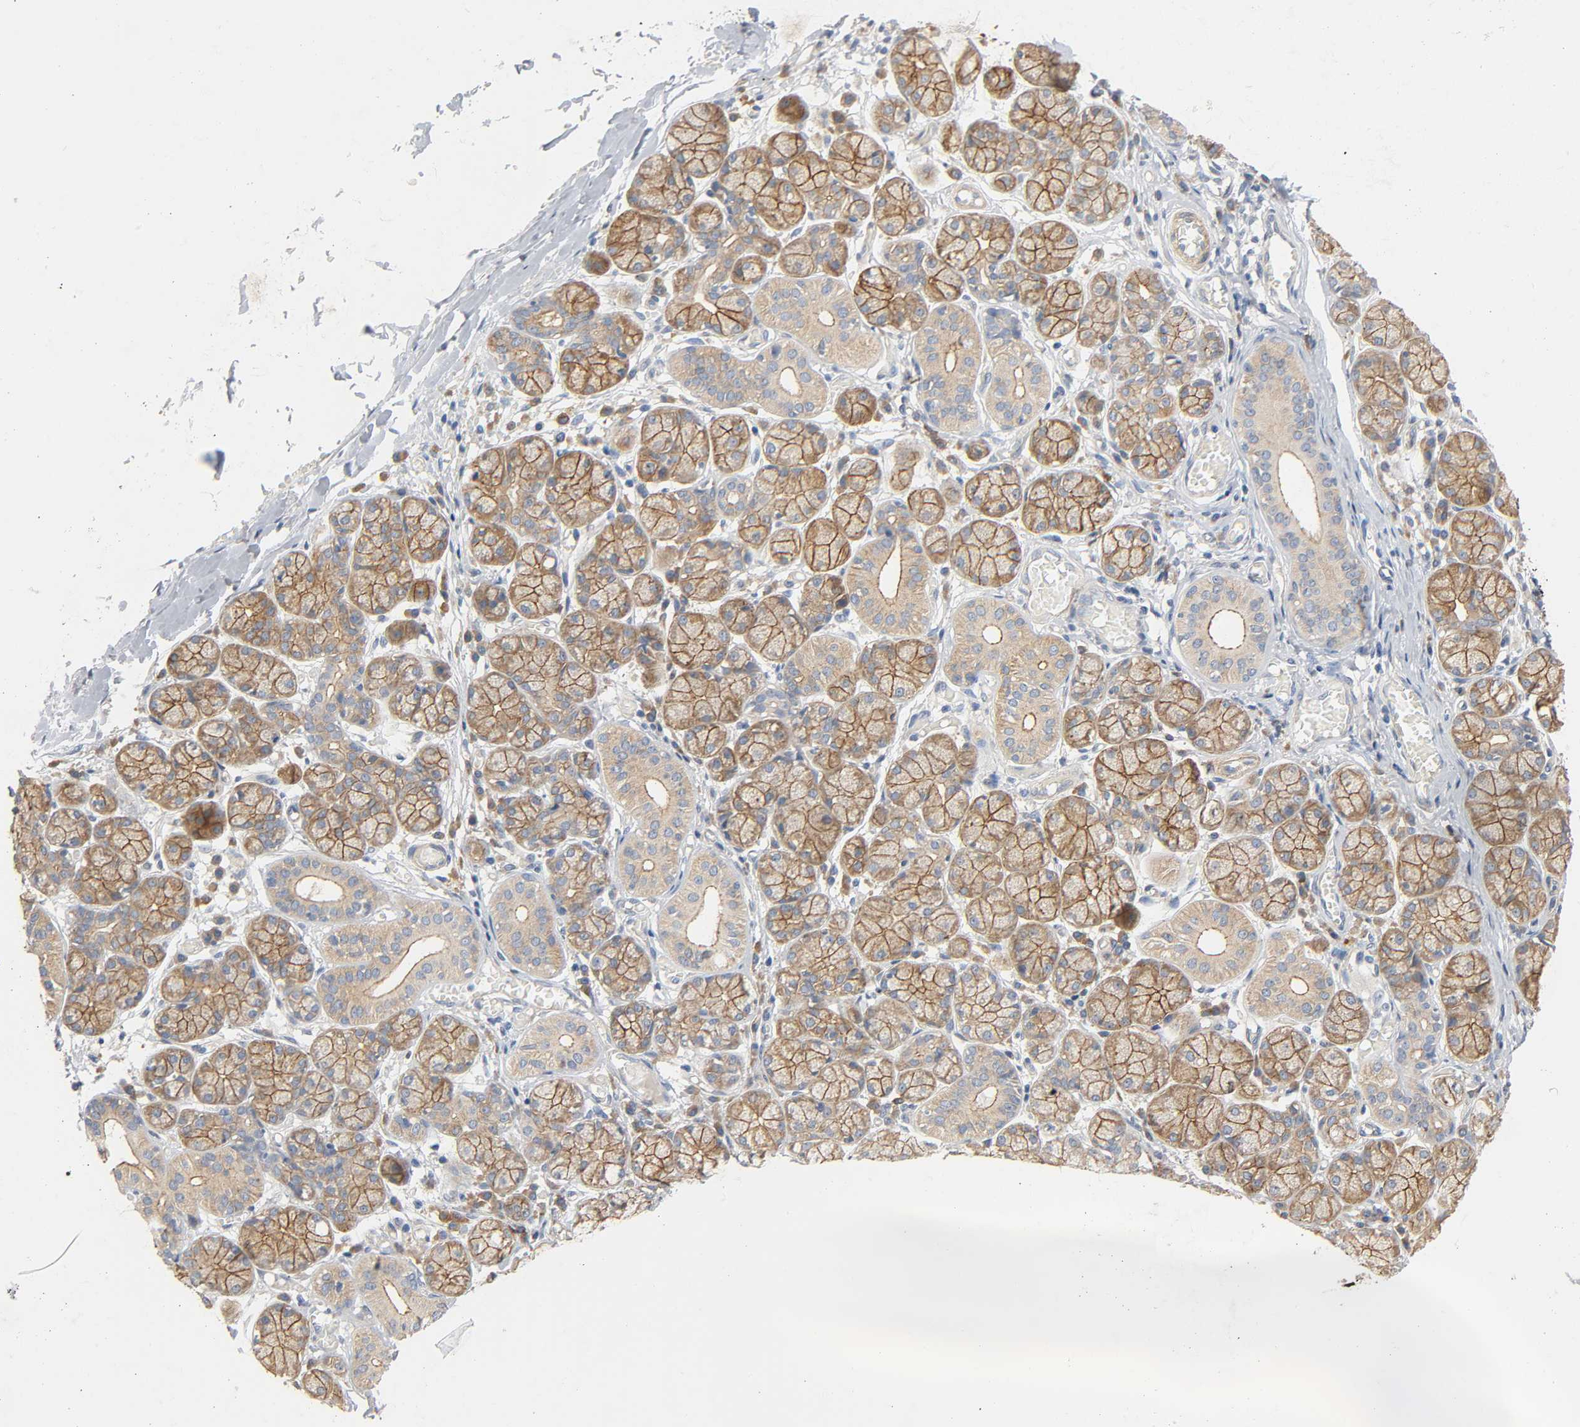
{"staining": {"intensity": "moderate", "quantity": ">75%", "location": "cytoplasmic/membranous"}, "tissue": "salivary gland", "cell_type": "Glandular cells", "image_type": "normal", "snomed": [{"axis": "morphology", "description": "Normal tissue, NOS"}, {"axis": "topography", "description": "Salivary gland"}], "caption": "A high-resolution photomicrograph shows immunohistochemistry (IHC) staining of benign salivary gland, which shows moderate cytoplasmic/membranous staining in approximately >75% of glandular cells.", "gene": "ARPC1A", "patient": {"sex": "female", "age": 24}}